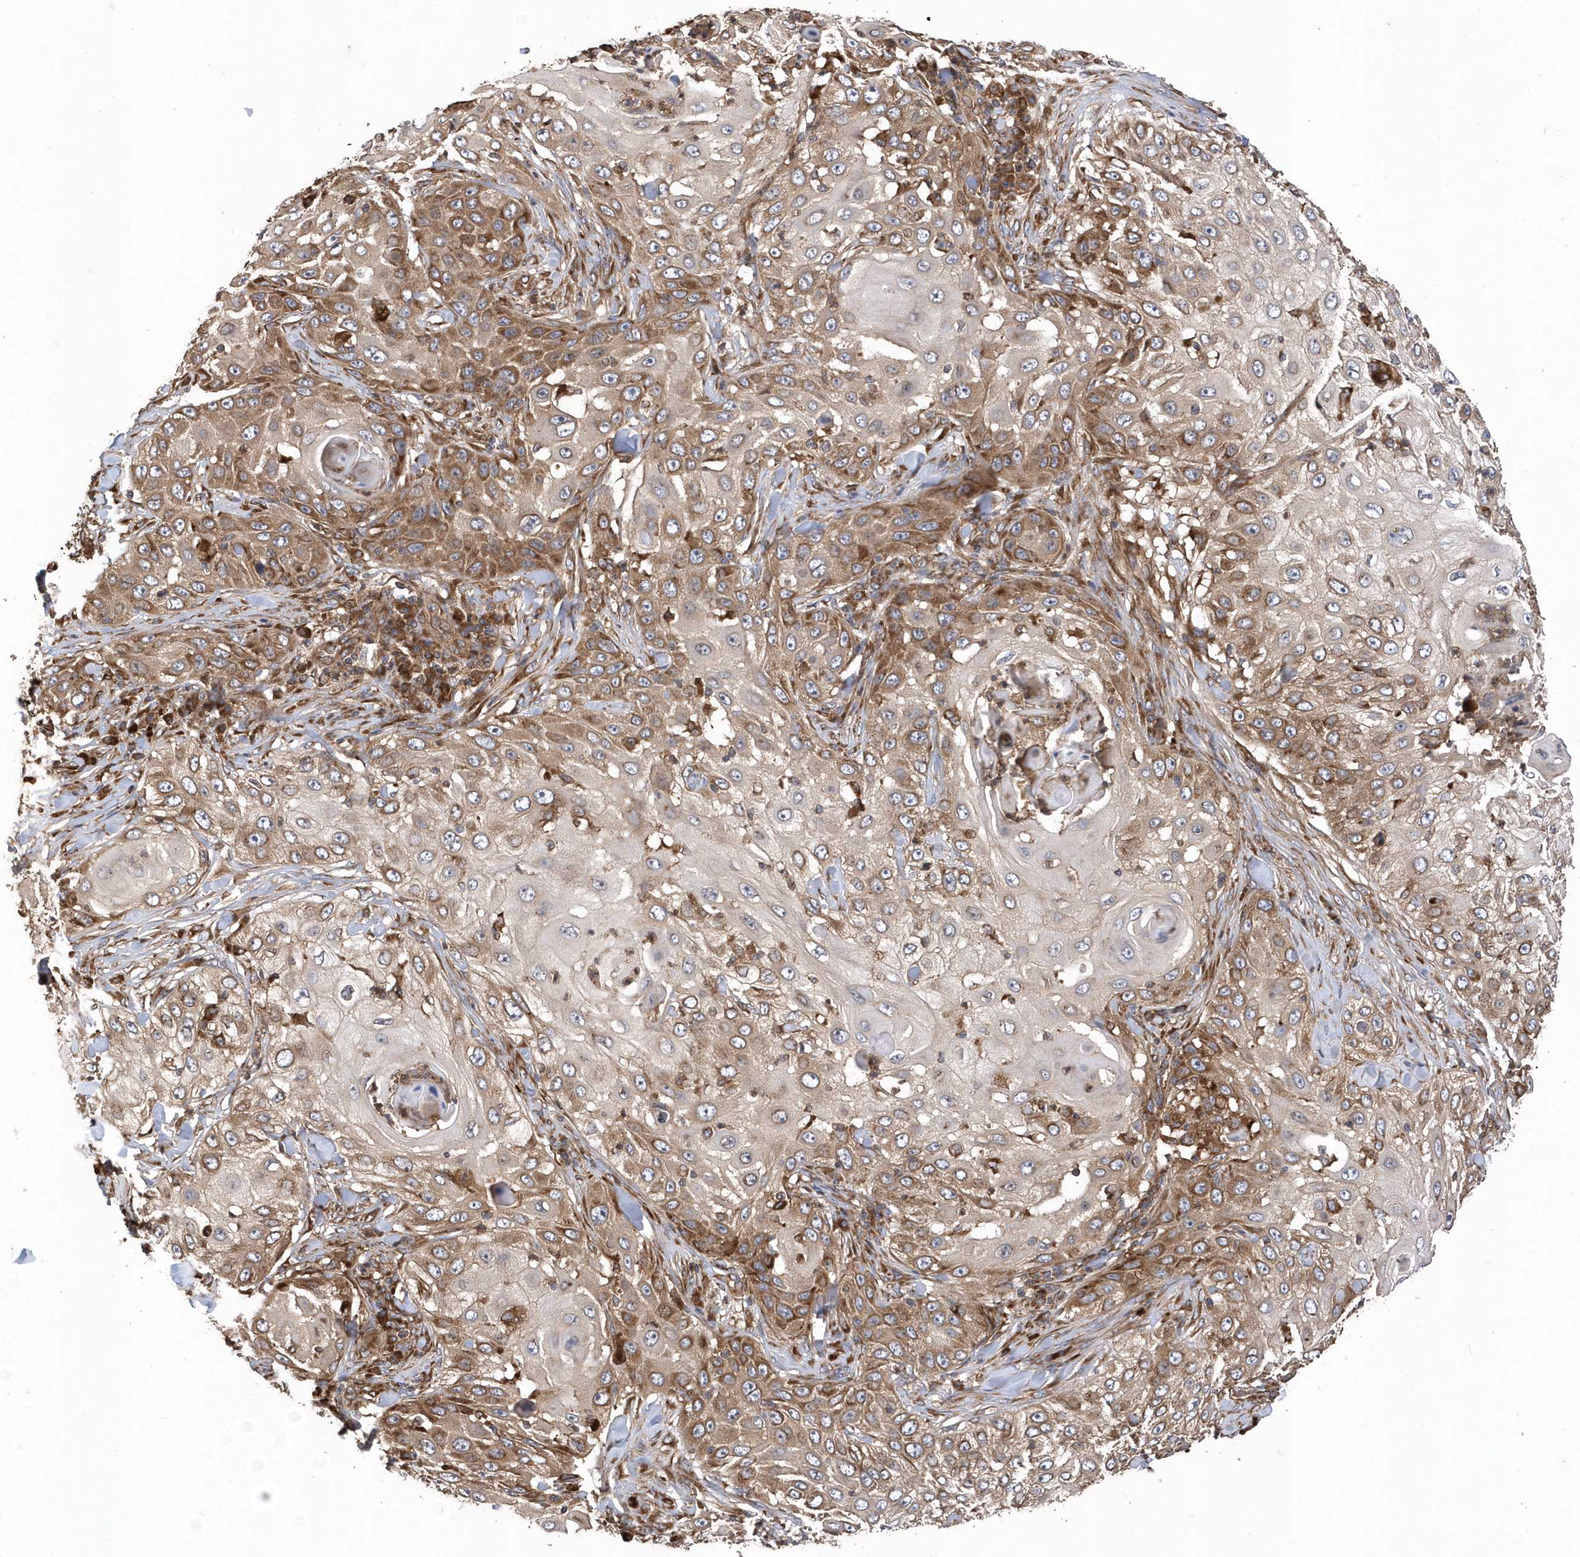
{"staining": {"intensity": "moderate", "quantity": ">75%", "location": "cytoplasmic/membranous"}, "tissue": "skin cancer", "cell_type": "Tumor cells", "image_type": "cancer", "snomed": [{"axis": "morphology", "description": "Squamous cell carcinoma, NOS"}, {"axis": "topography", "description": "Skin"}], "caption": "DAB (3,3'-diaminobenzidine) immunohistochemical staining of squamous cell carcinoma (skin) demonstrates moderate cytoplasmic/membranous protein staining in about >75% of tumor cells.", "gene": "WASHC5", "patient": {"sex": "female", "age": 44}}